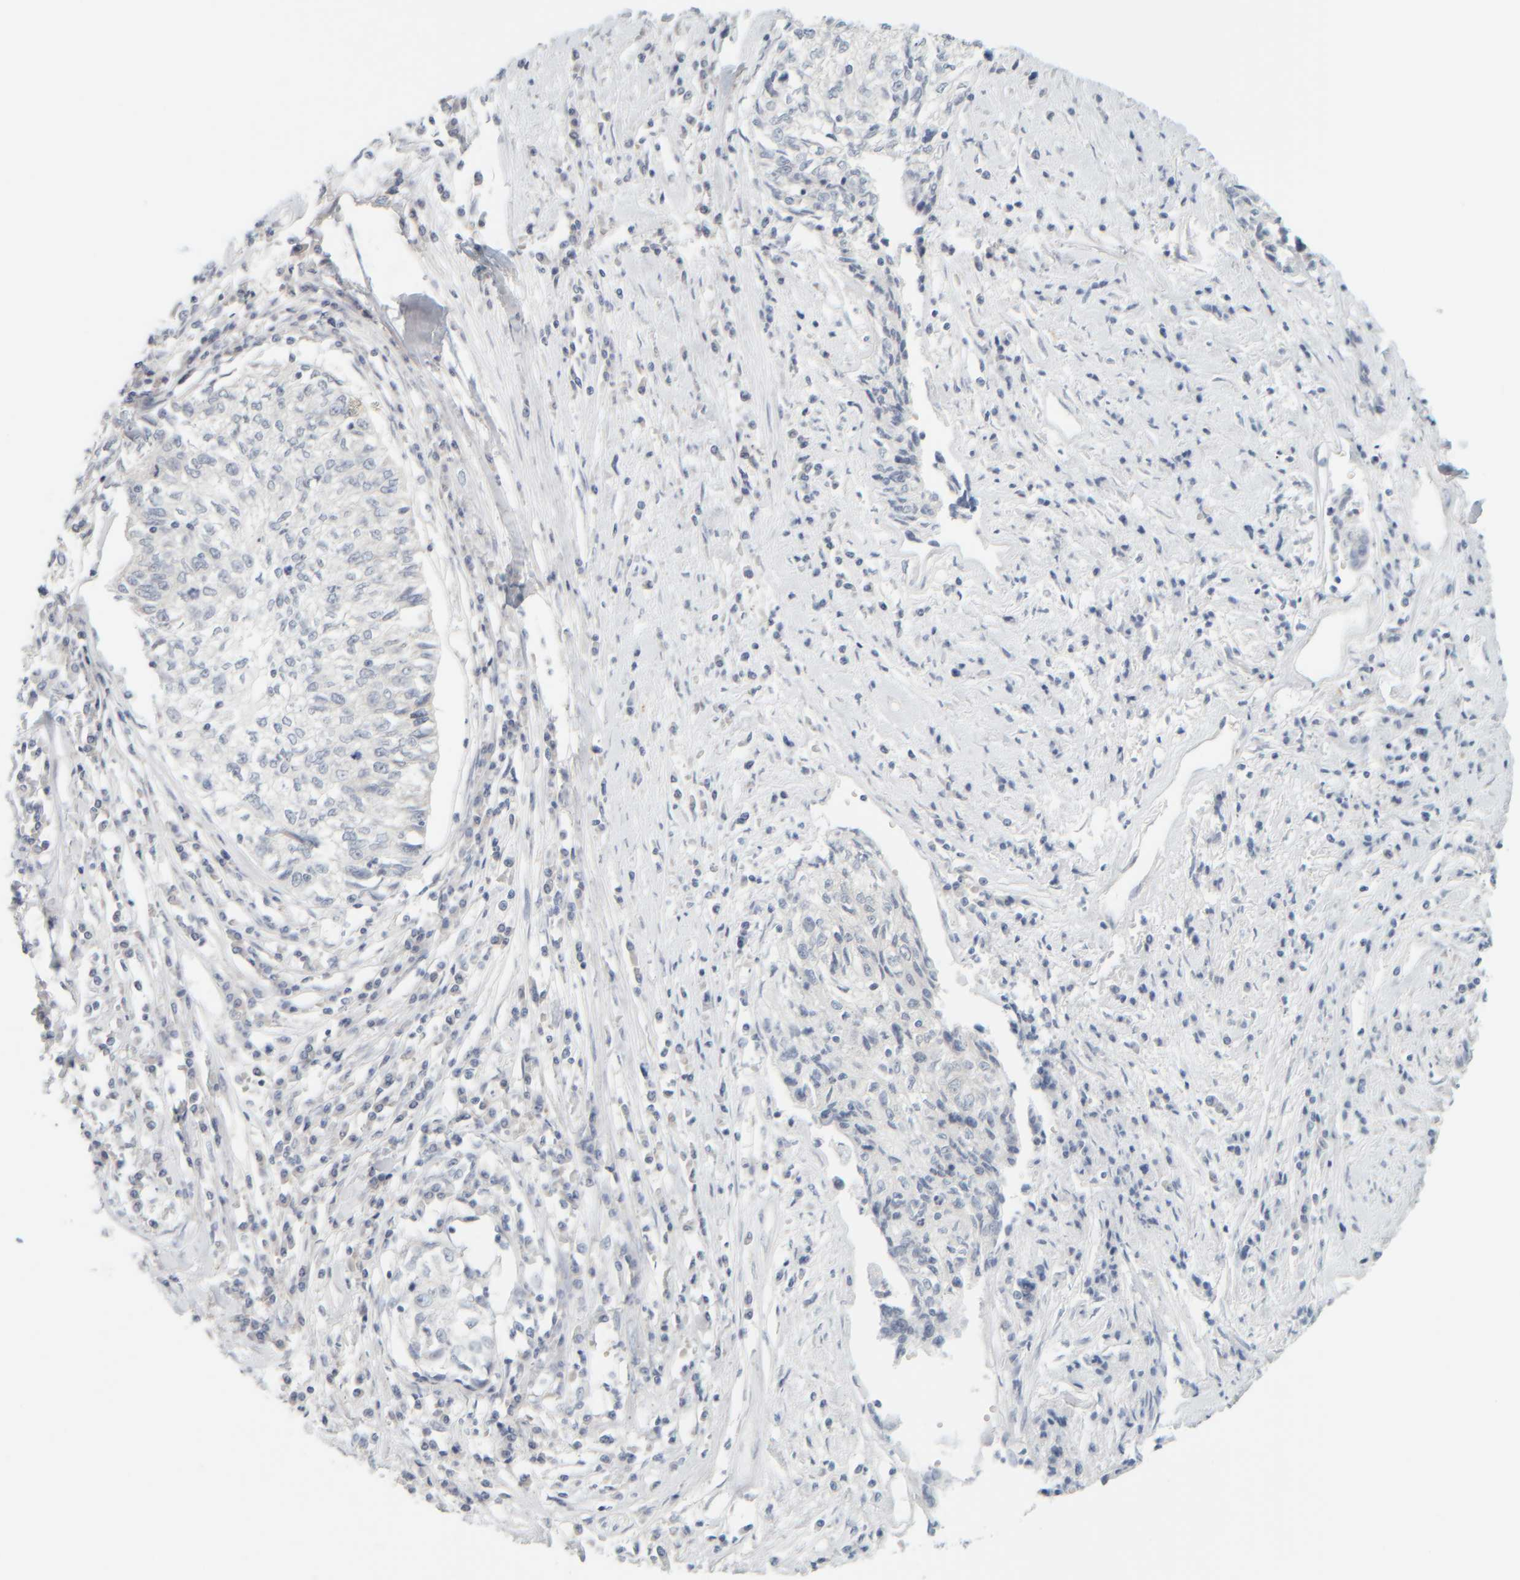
{"staining": {"intensity": "negative", "quantity": "none", "location": "none"}, "tissue": "cervical cancer", "cell_type": "Tumor cells", "image_type": "cancer", "snomed": [{"axis": "morphology", "description": "Squamous cell carcinoma, NOS"}, {"axis": "topography", "description": "Cervix"}], "caption": "Tumor cells show no significant protein positivity in cervical cancer.", "gene": "PTGES3L-AARSD1", "patient": {"sex": "female", "age": 57}}